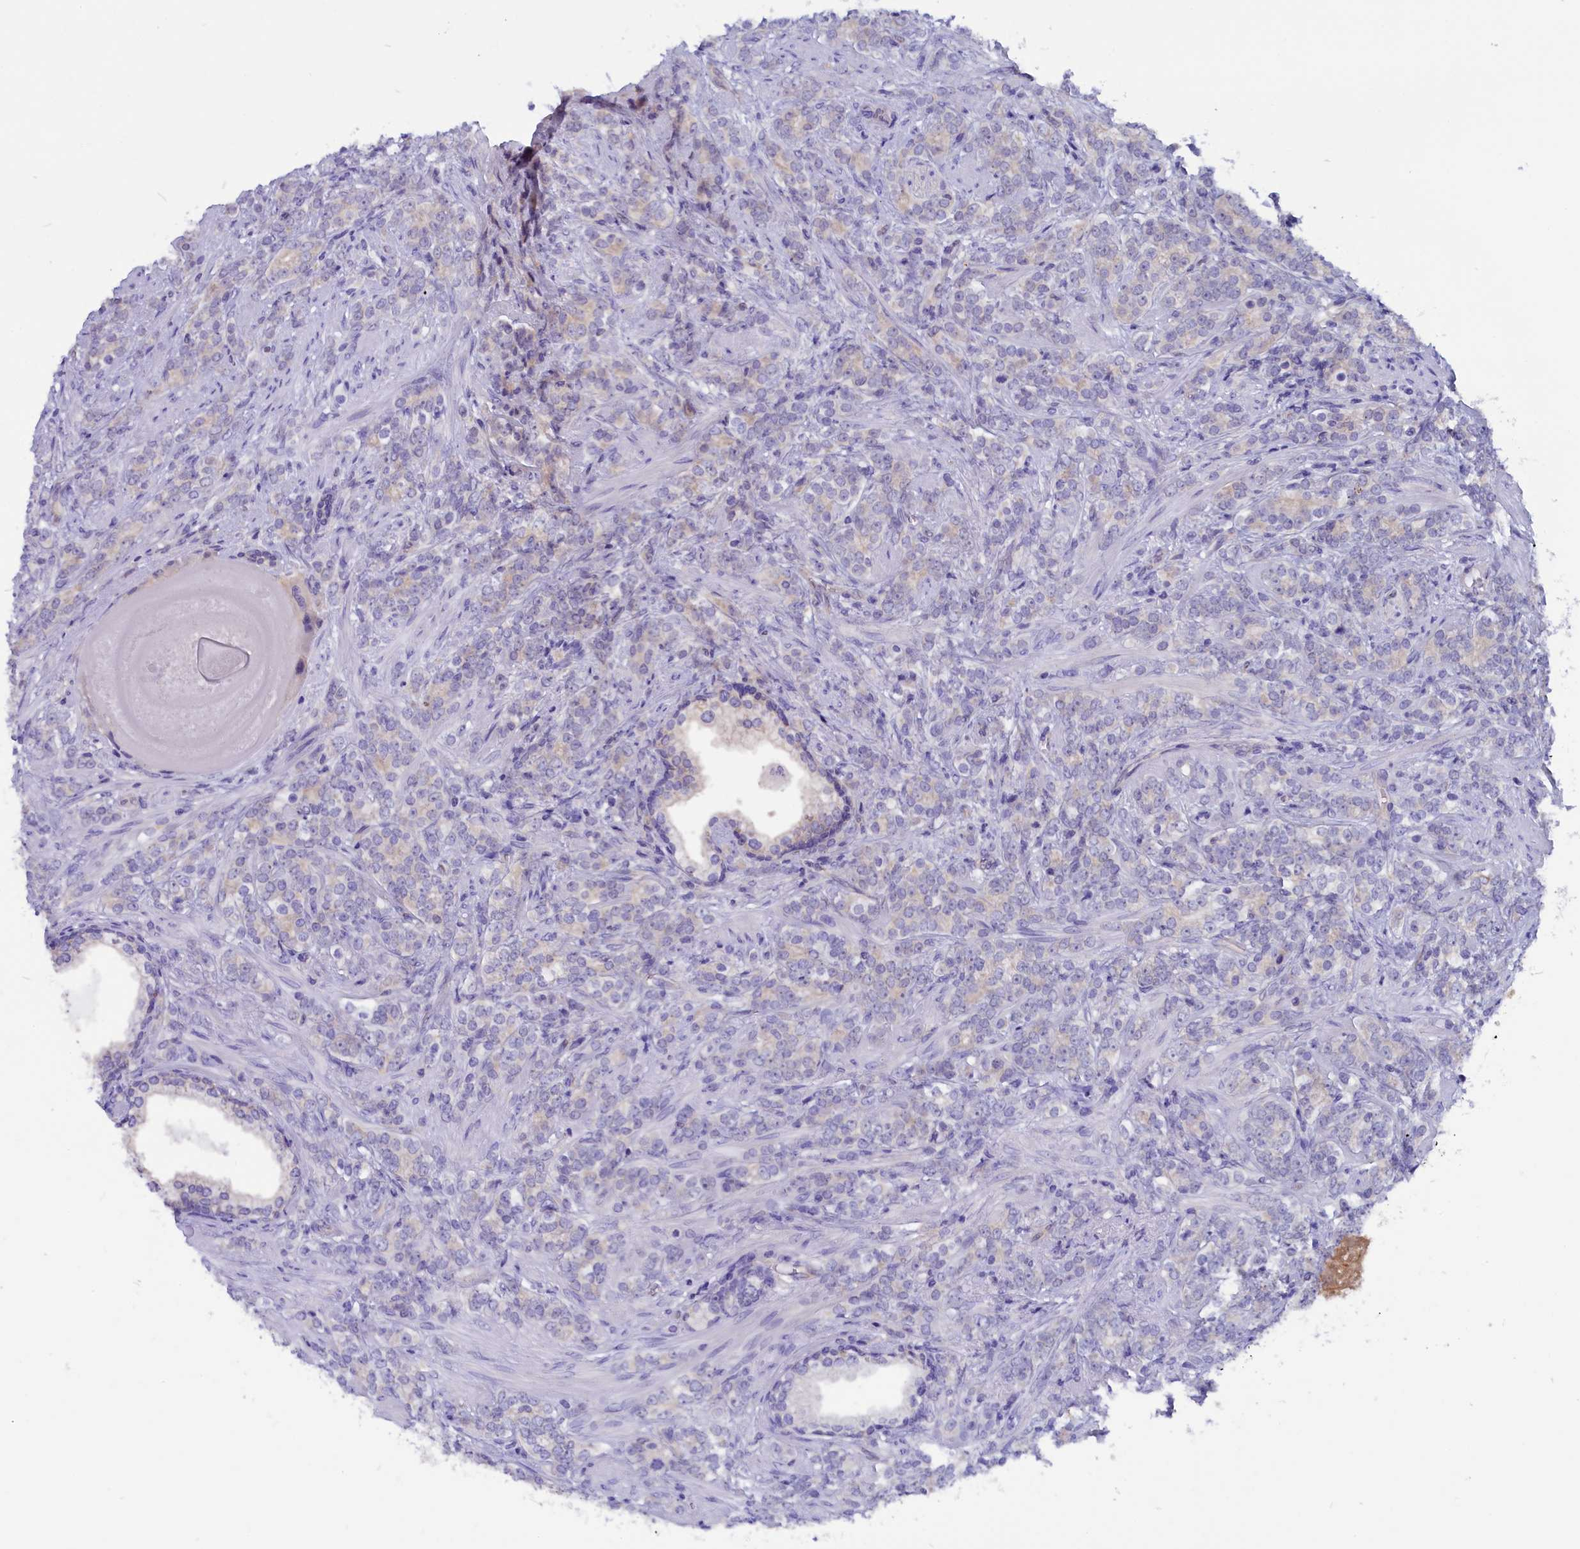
{"staining": {"intensity": "negative", "quantity": "none", "location": "none"}, "tissue": "prostate cancer", "cell_type": "Tumor cells", "image_type": "cancer", "snomed": [{"axis": "morphology", "description": "Adenocarcinoma, High grade"}, {"axis": "topography", "description": "Prostate"}], "caption": "IHC image of human prostate cancer (high-grade adenocarcinoma) stained for a protein (brown), which displays no expression in tumor cells. The staining is performed using DAB (3,3'-diaminobenzidine) brown chromogen with nuclei counter-stained in using hematoxylin.", "gene": "CIAPIN1", "patient": {"sex": "male", "age": 64}}